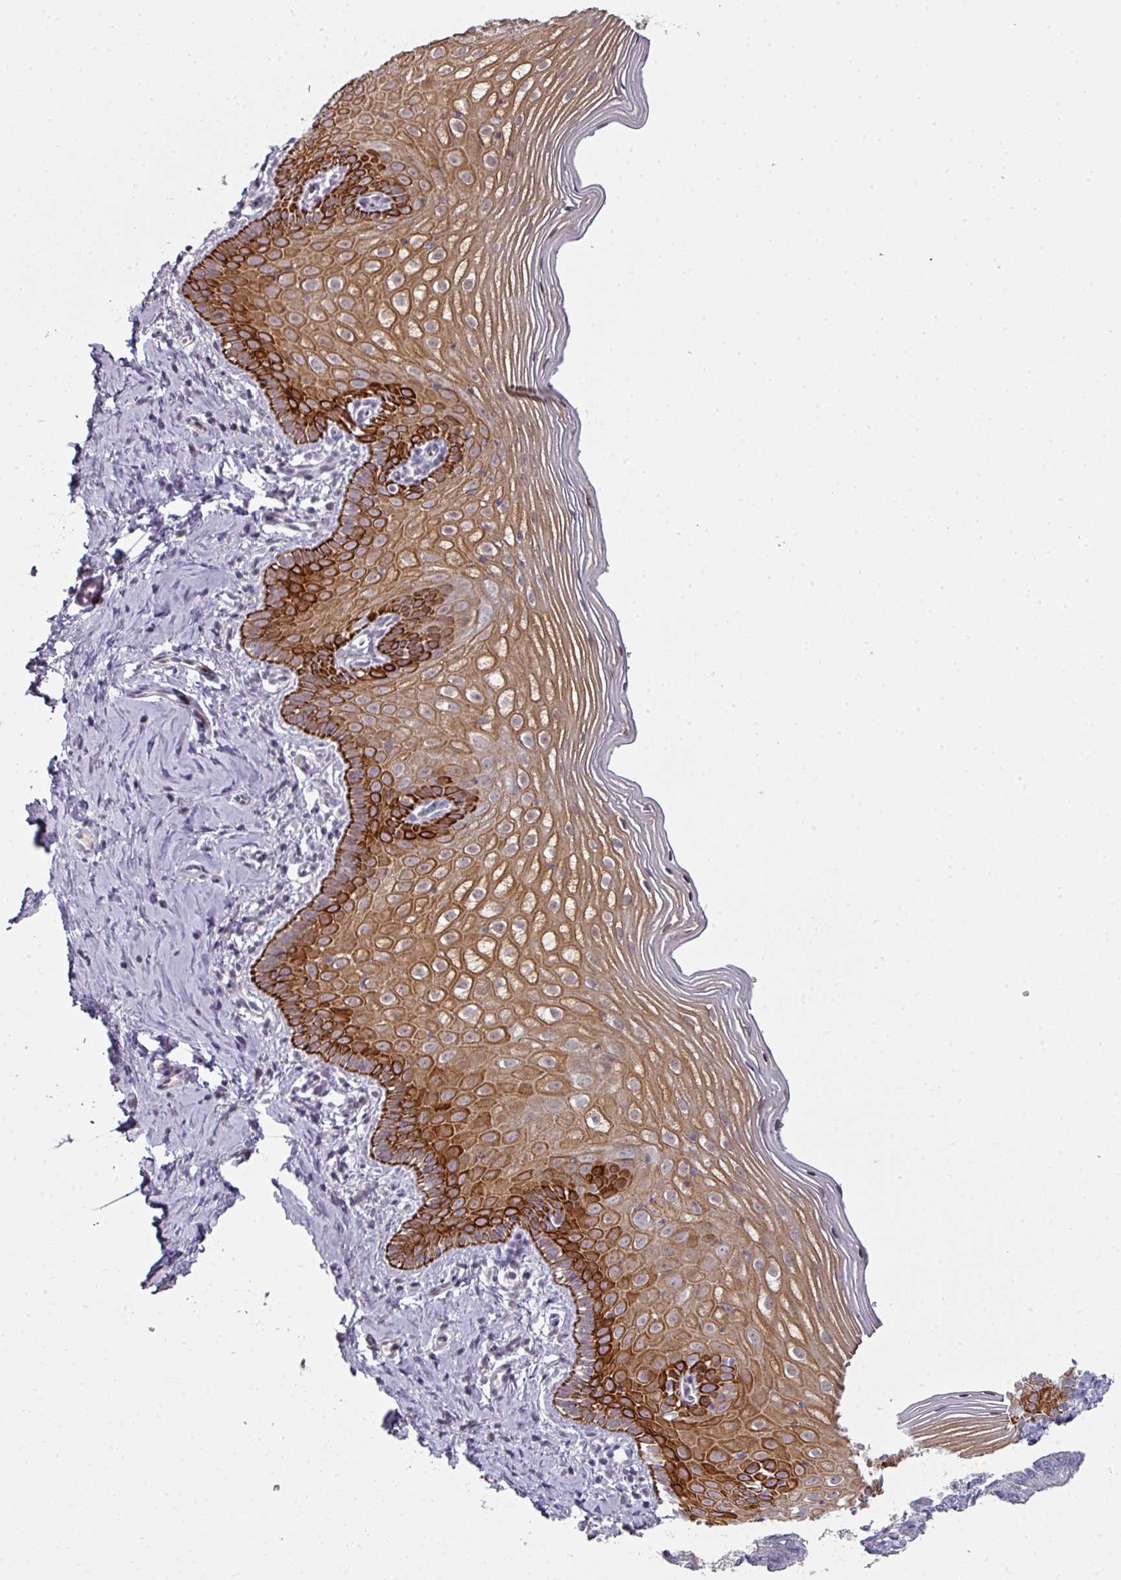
{"staining": {"intensity": "moderate", "quantity": ">75%", "location": "cytoplasmic/membranous"}, "tissue": "cervix", "cell_type": "Glandular cells", "image_type": "normal", "snomed": [{"axis": "morphology", "description": "Normal tissue, NOS"}, {"axis": "topography", "description": "Cervix"}], "caption": "Immunohistochemical staining of benign cervix demonstrates >75% levels of moderate cytoplasmic/membranous protein positivity in about >75% of glandular cells.", "gene": "GTF2H3", "patient": {"sex": "female", "age": 44}}